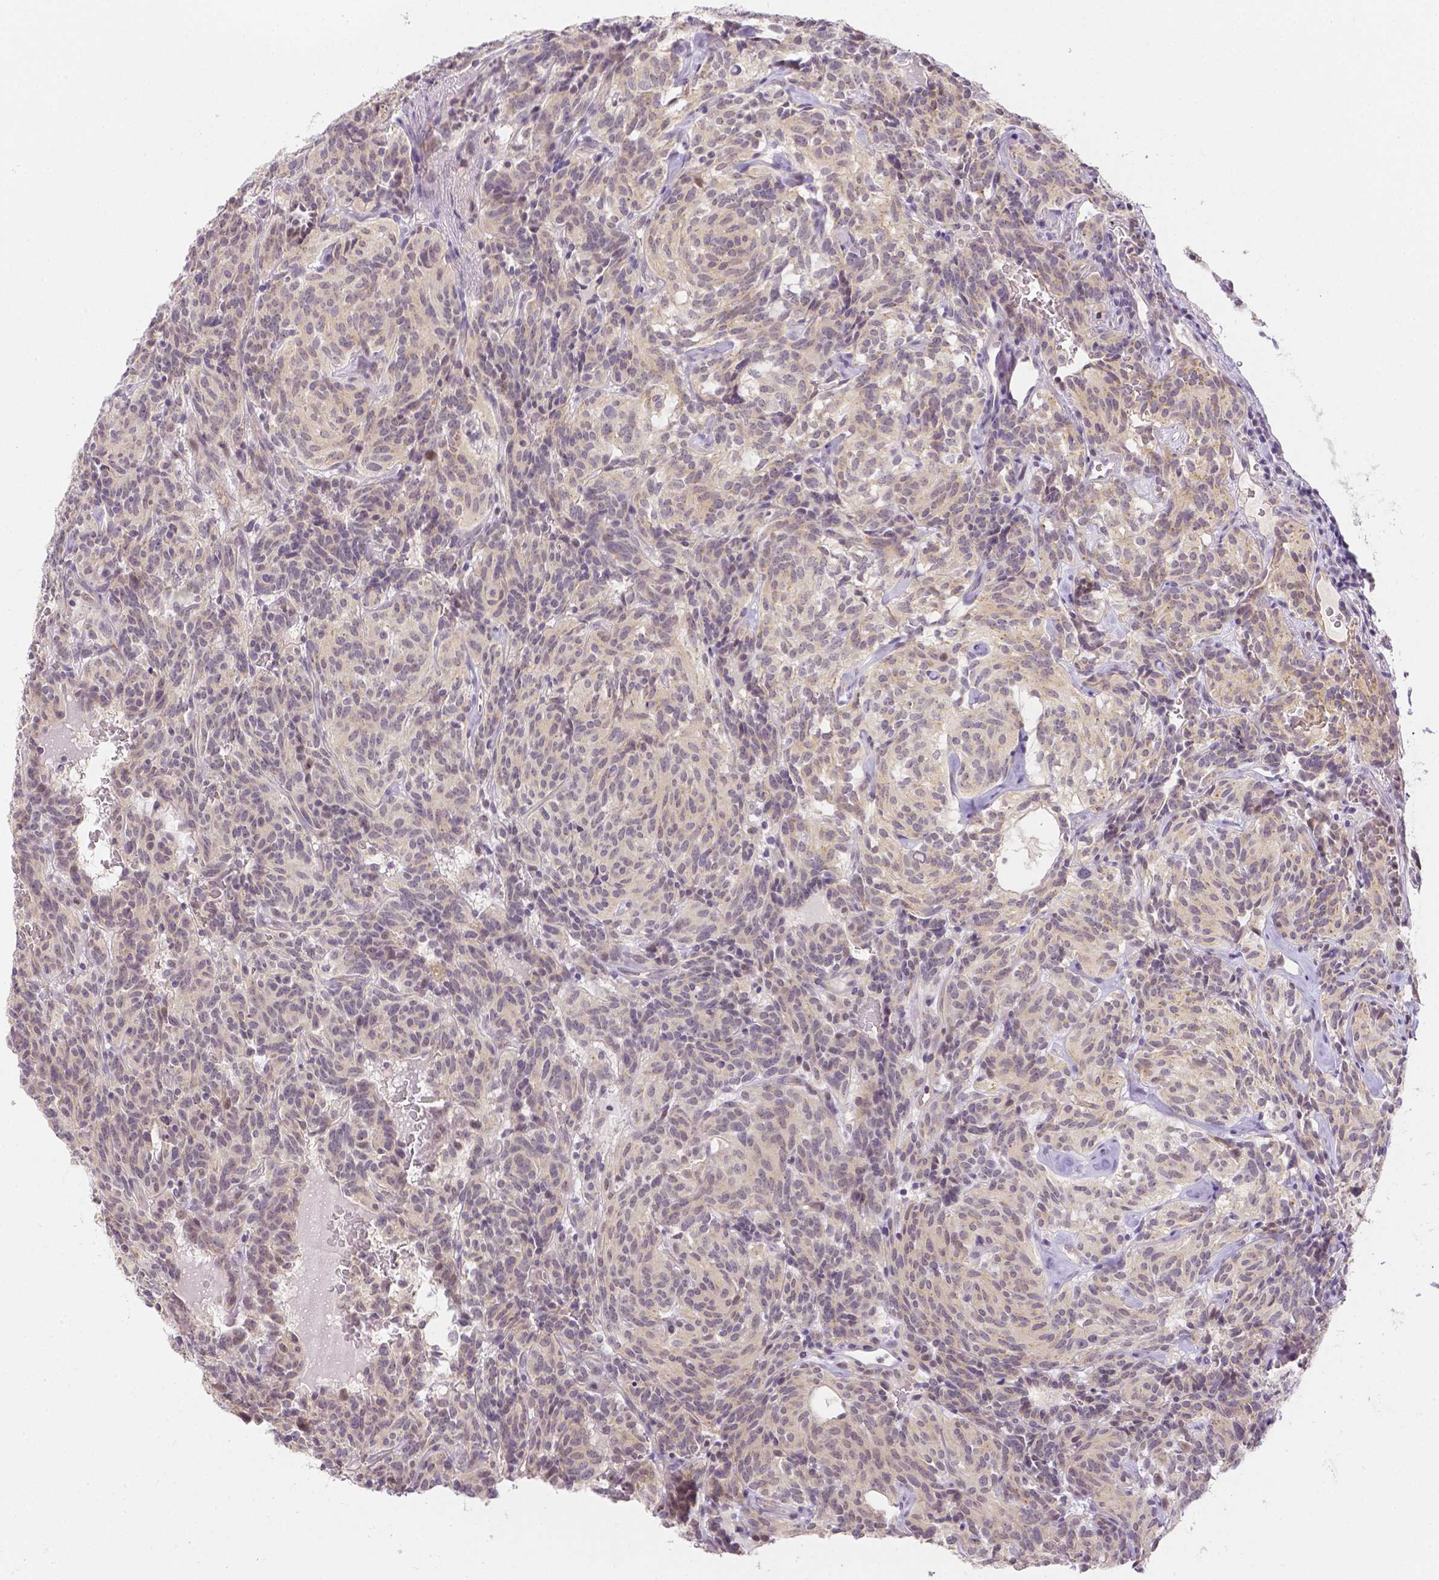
{"staining": {"intensity": "weak", "quantity": "25%-75%", "location": "cytoplasmic/membranous,nuclear"}, "tissue": "carcinoid", "cell_type": "Tumor cells", "image_type": "cancer", "snomed": [{"axis": "morphology", "description": "Carcinoid, malignant, NOS"}, {"axis": "topography", "description": "Lung"}], "caption": "Immunohistochemistry image of carcinoid stained for a protein (brown), which demonstrates low levels of weak cytoplasmic/membranous and nuclear expression in approximately 25%-75% of tumor cells.", "gene": "ZNF280B", "patient": {"sex": "female", "age": 61}}